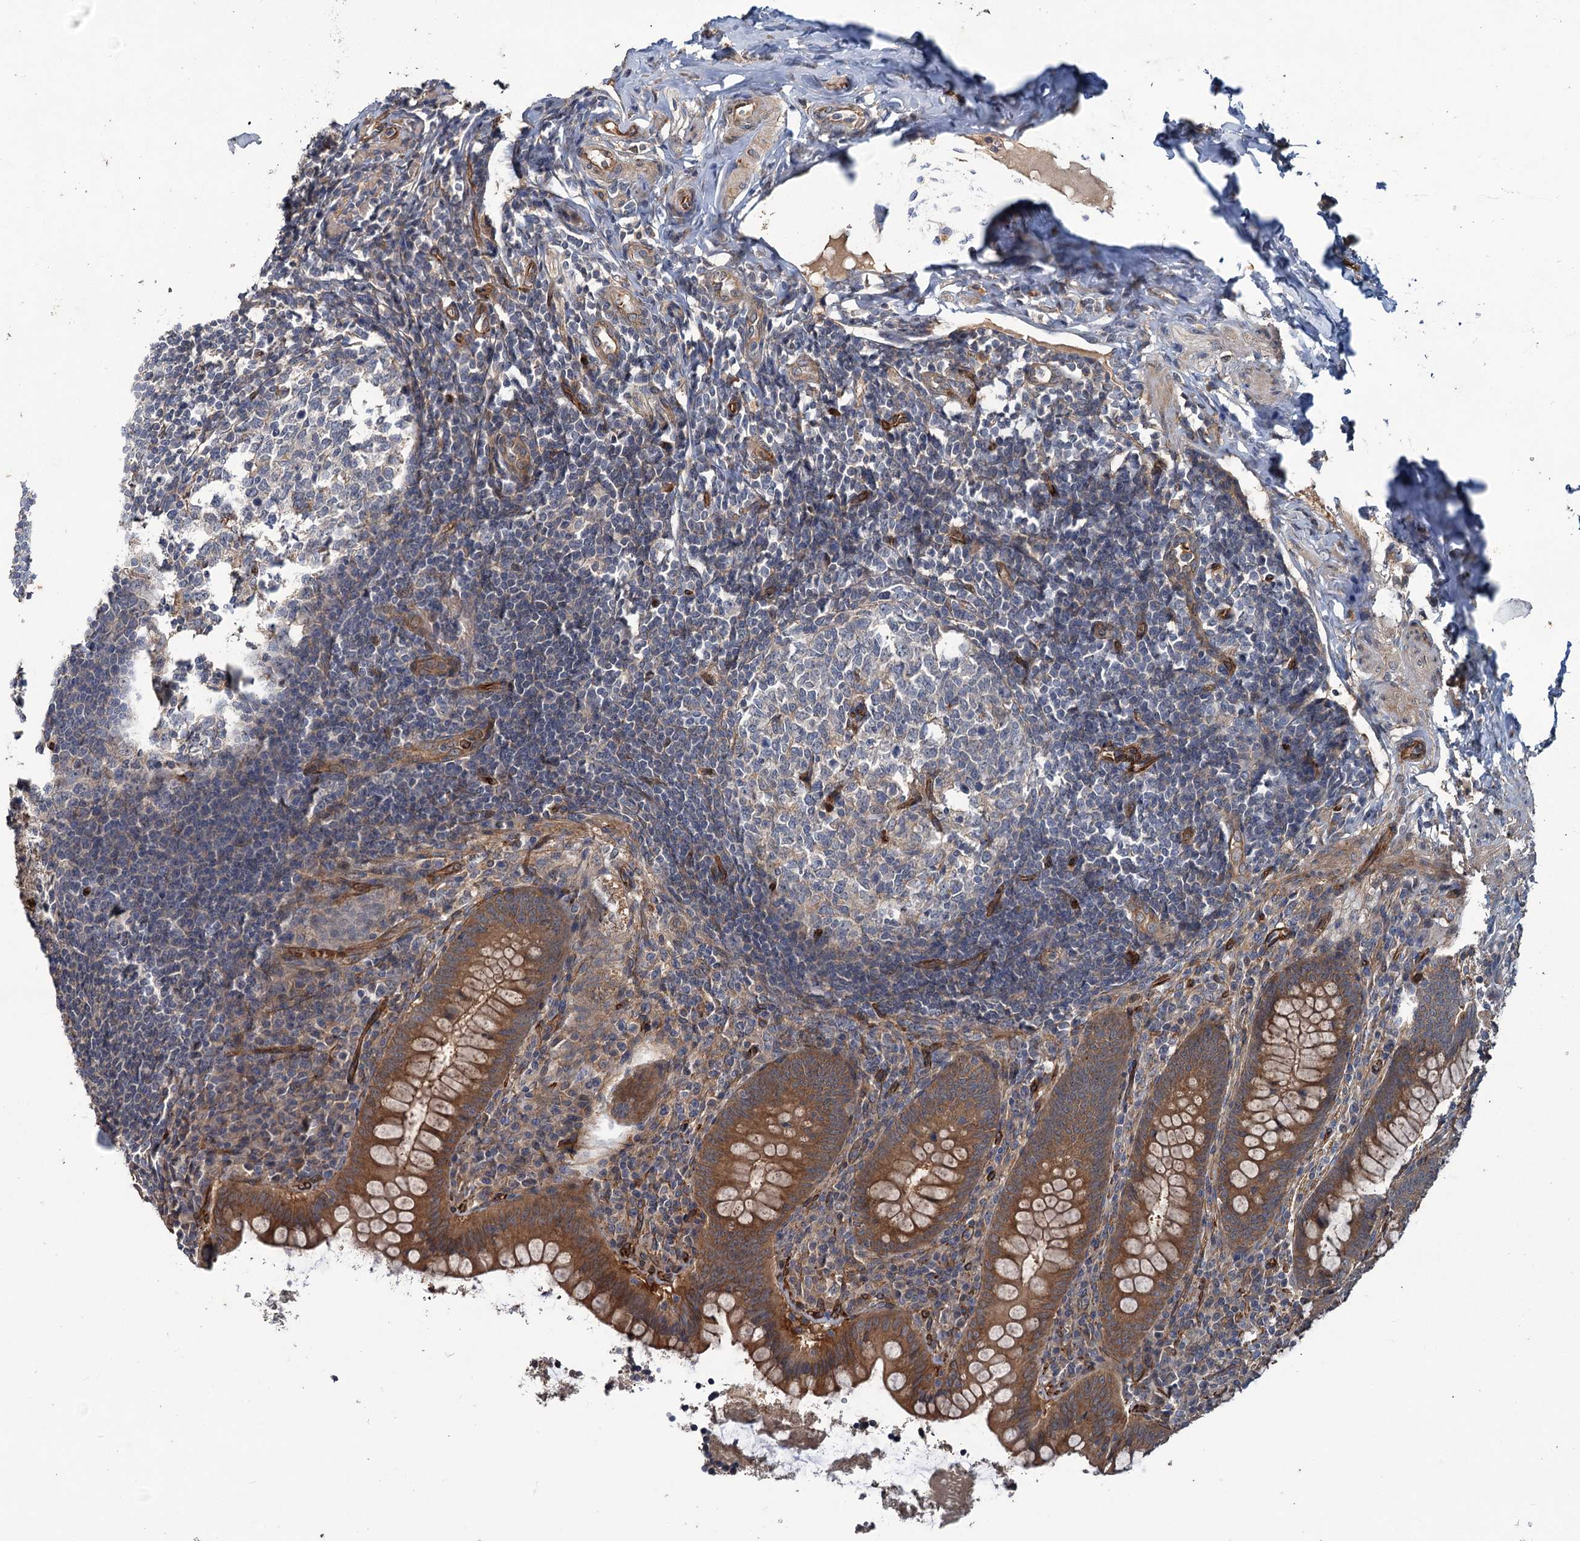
{"staining": {"intensity": "moderate", "quantity": ">75%", "location": "cytoplasmic/membranous"}, "tissue": "appendix", "cell_type": "Glandular cells", "image_type": "normal", "snomed": [{"axis": "morphology", "description": "Normal tissue, NOS"}, {"axis": "topography", "description": "Appendix"}], "caption": "IHC of unremarkable appendix displays medium levels of moderate cytoplasmic/membranous positivity in about >75% of glandular cells. (DAB (3,3'-diaminobenzidine) = brown stain, brightfield microscopy at high magnification).", "gene": "PKN2", "patient": {"sex": "female", "age": 33}}